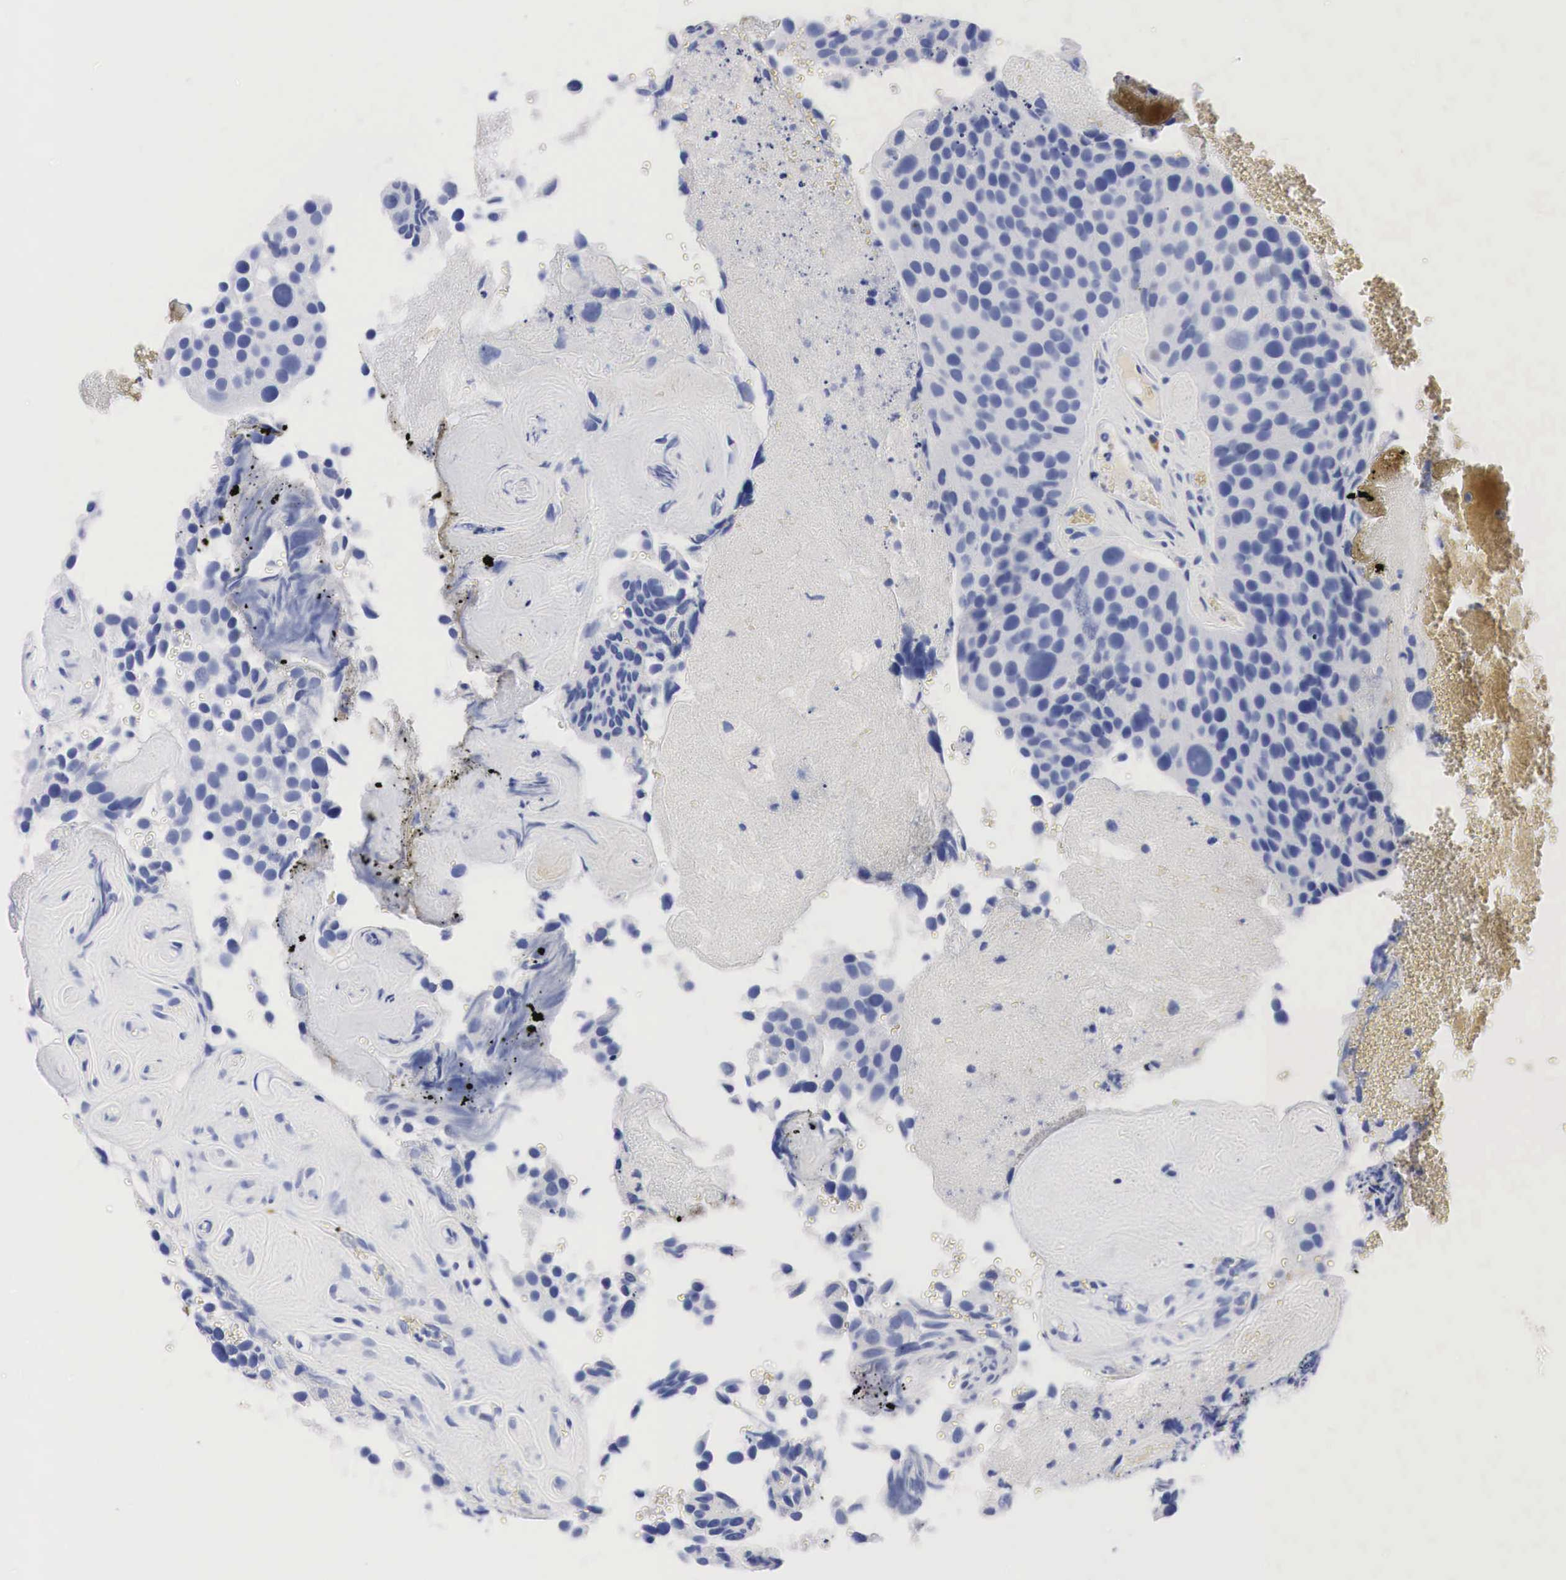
{"staining": {"intensity": "negative", "quantity": "none", "location": "none"}, "tissue": "urothelial cancer", "cell_type": "Tumor cells", "image_type": "cancer", "snomed": [{"axis": "morphology", "description": "Urothelial carcinoma, High grade"}, {"axis": "topography", "description": "Urinary bladder"}], "caption": "DAB immunohistochemical staining of high-grade urothelial carcinoma shows no significant staining in tumor cells.", "gene": "NKX2-1", "patient": {"sex": "male", "age": 72}}